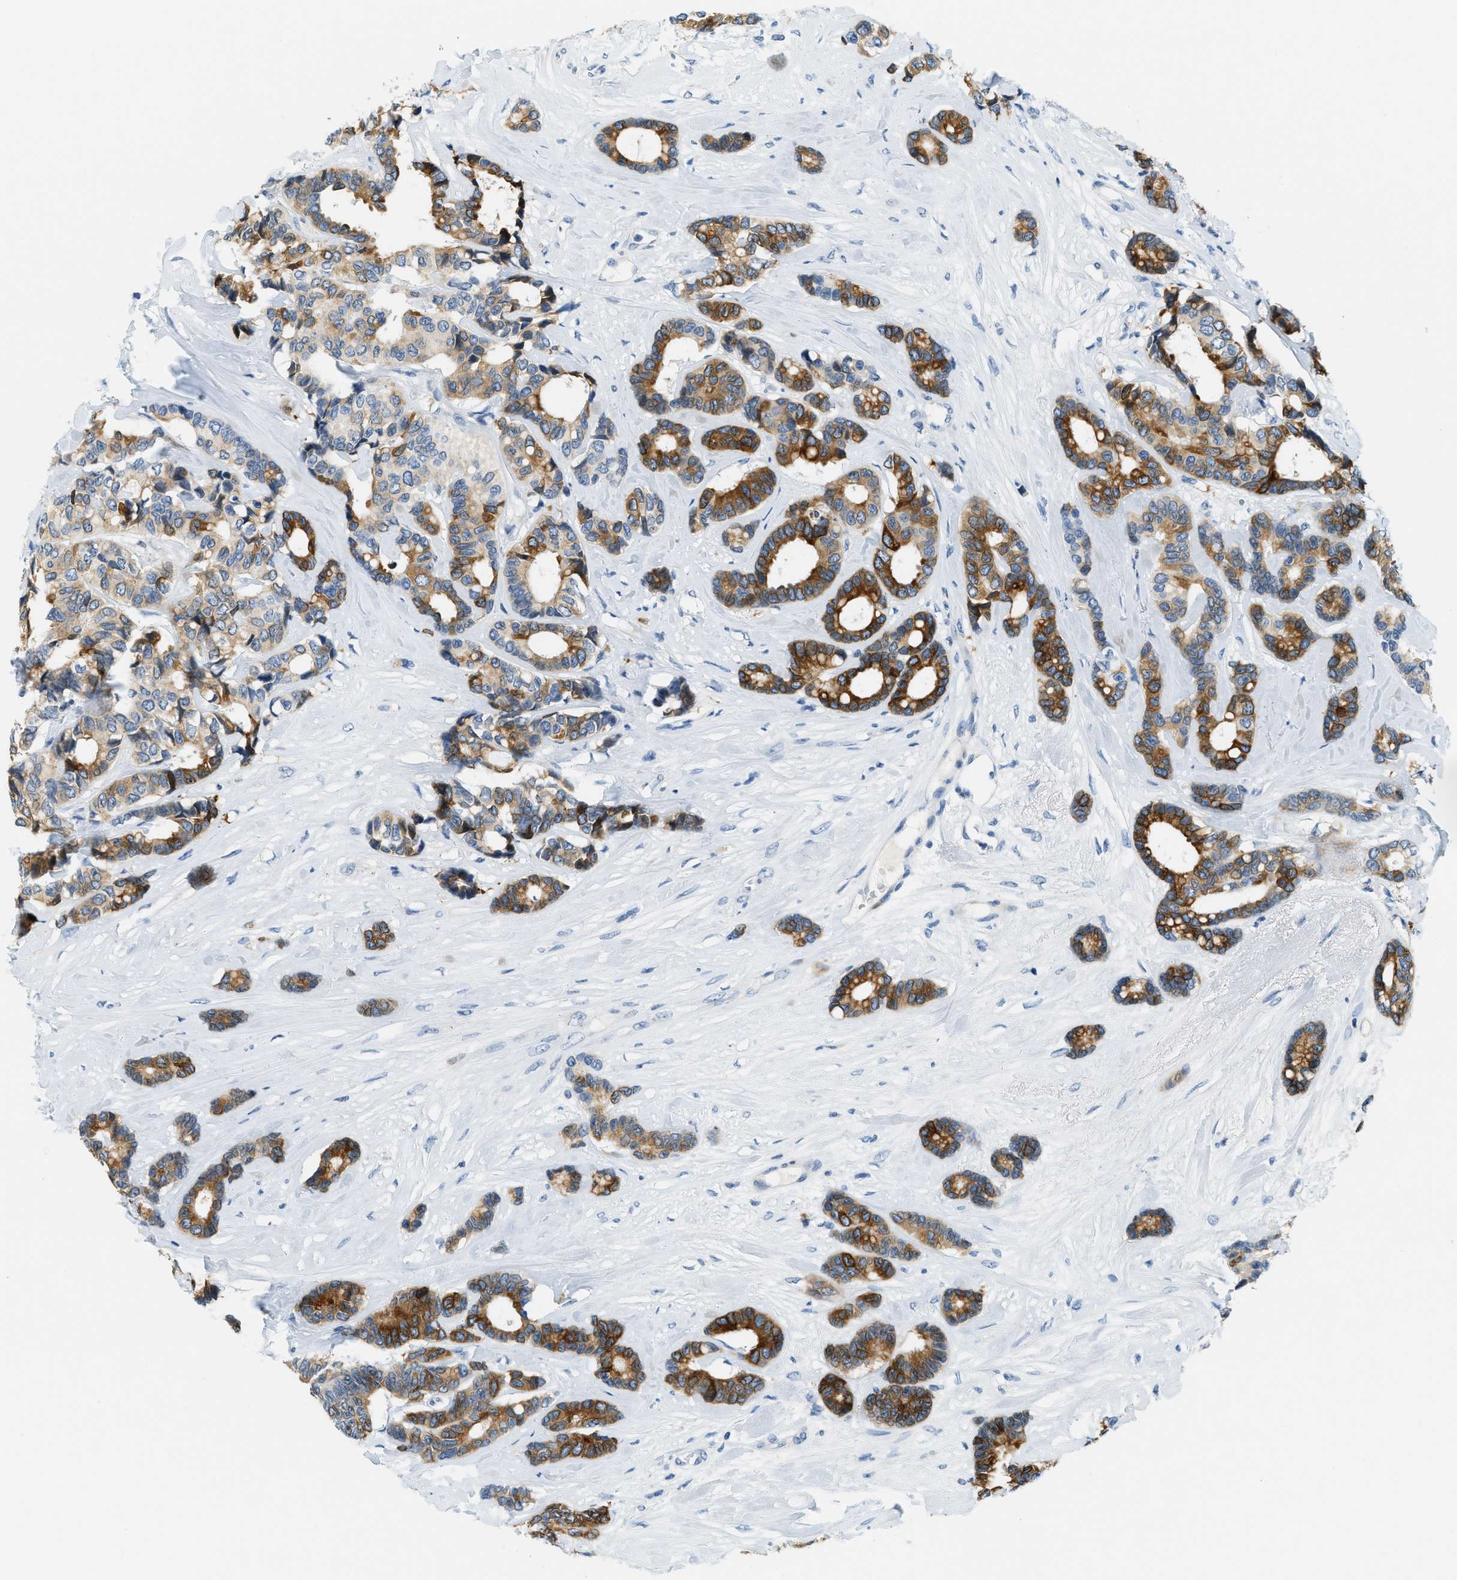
{"staining": {"intensity": "strong", "quantity": ">75%", "location": "cytoplasmic/membranous"}, "tissue": "breast cancer", "cell_type": "Tumor cells", "image_type": "cancer", "snomed": [{"axis": "morphology", "description": "Duct carcinoma"}, {"axis": "topography", "description": "Breast"}], "caption": "The immunohistochemical stain highlights strong cytoplasmic/membranous positivity in tumor cells of invasive ductal carcinoma (breast) tissue.", "gene": "CYP4X1", "patient": {"sex": "female", "age": 87}}